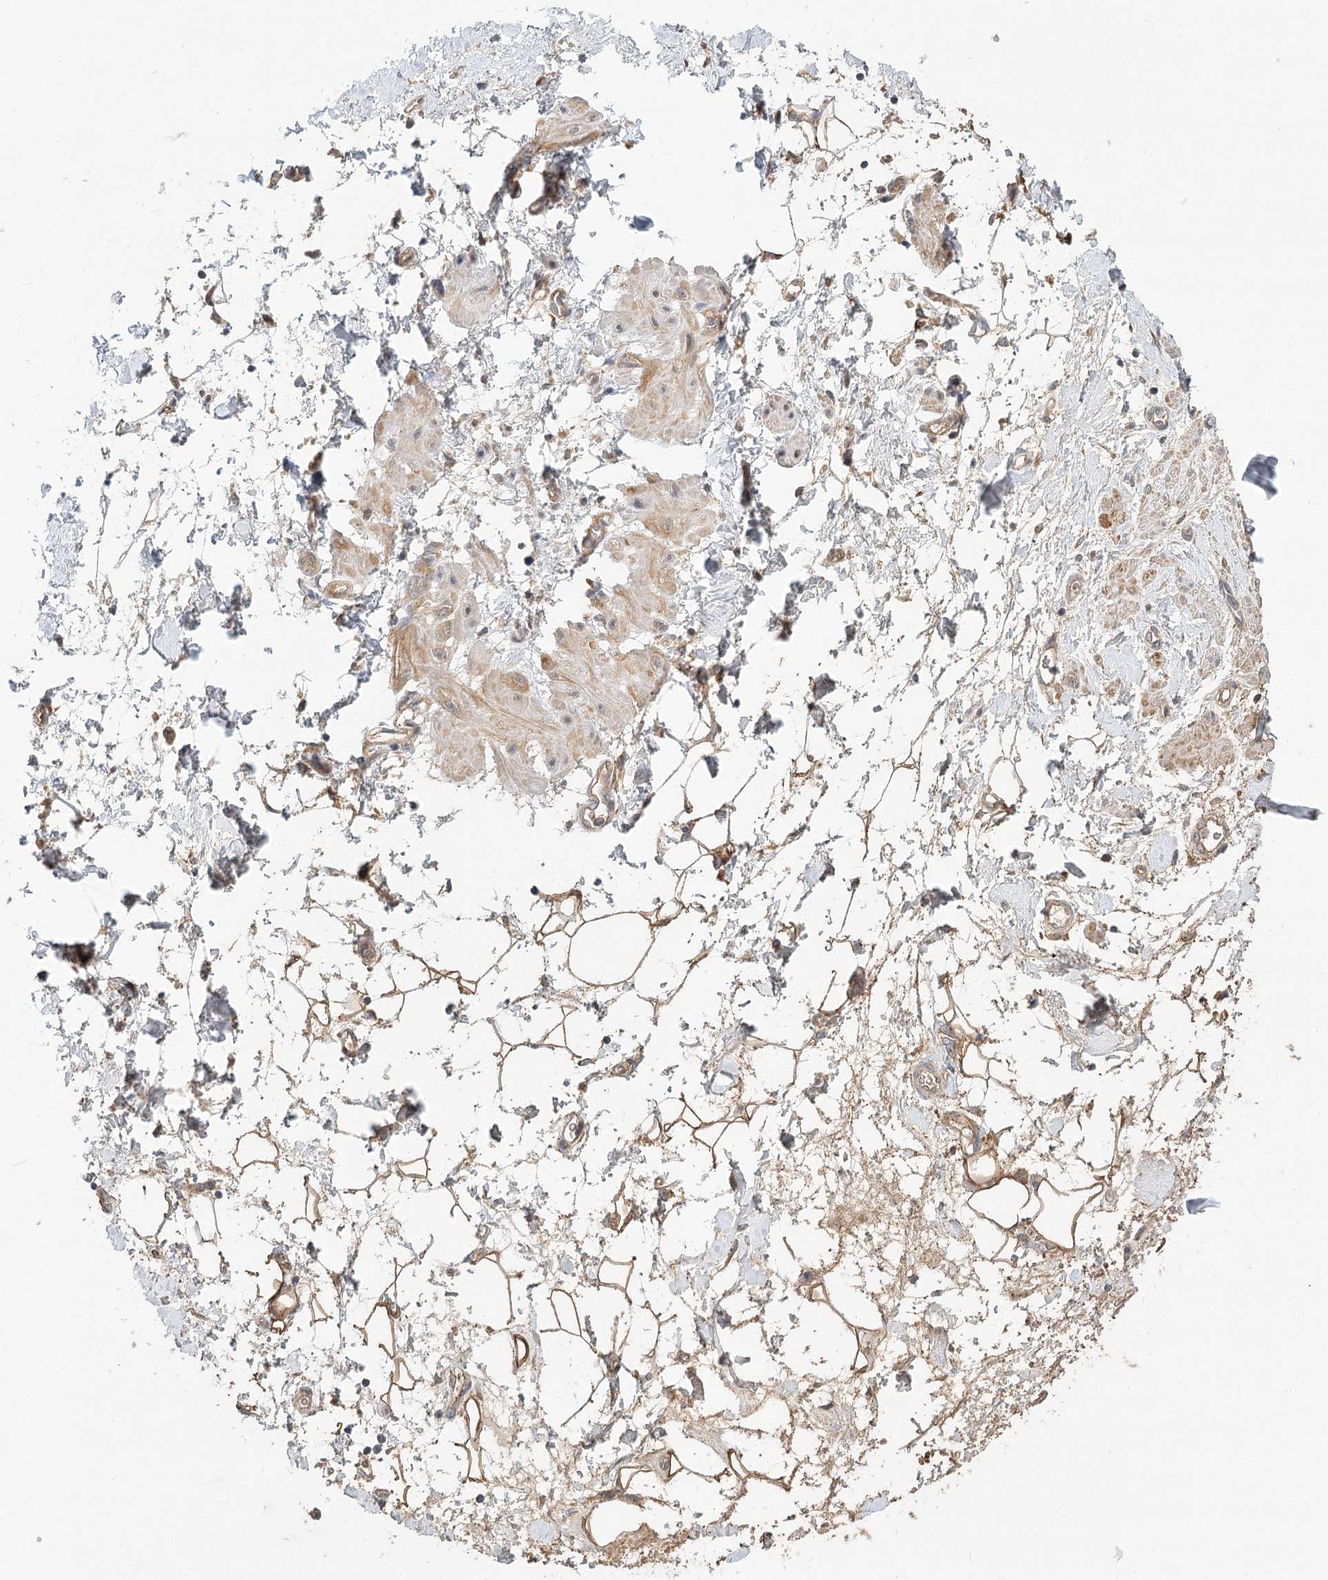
{"staining": {"intensity": "moderate", "quantity": ">75%", "location": "cytoplasmic/membranous"}, "tissue": "adipose tissue", "cell_type": "Adipocytes", "image_type": "normal", "snomed": [{"axis": "morphology", "description": "Normal tissue, NOS"}, {"axis": "morphology", "description": "Adenocarcinoma, NOS"}, {"axis": "topography", "description": "Pancreas"}, {"axis": "topography", "description": "Peripheral nerve tissue"}], "caption": "Immunohistochemistry (IHC) histopathology image of benign adipose tissue: human adipose tissue stained using IHC reveals medium levels of moderate protein expression localized specifically in the cytoplasmic/membranous of adipocytes, appearing as a cytoplasmic/membranous brown color.", "gene": "LSS", "patient": {"sex": "male", "age": 59}}